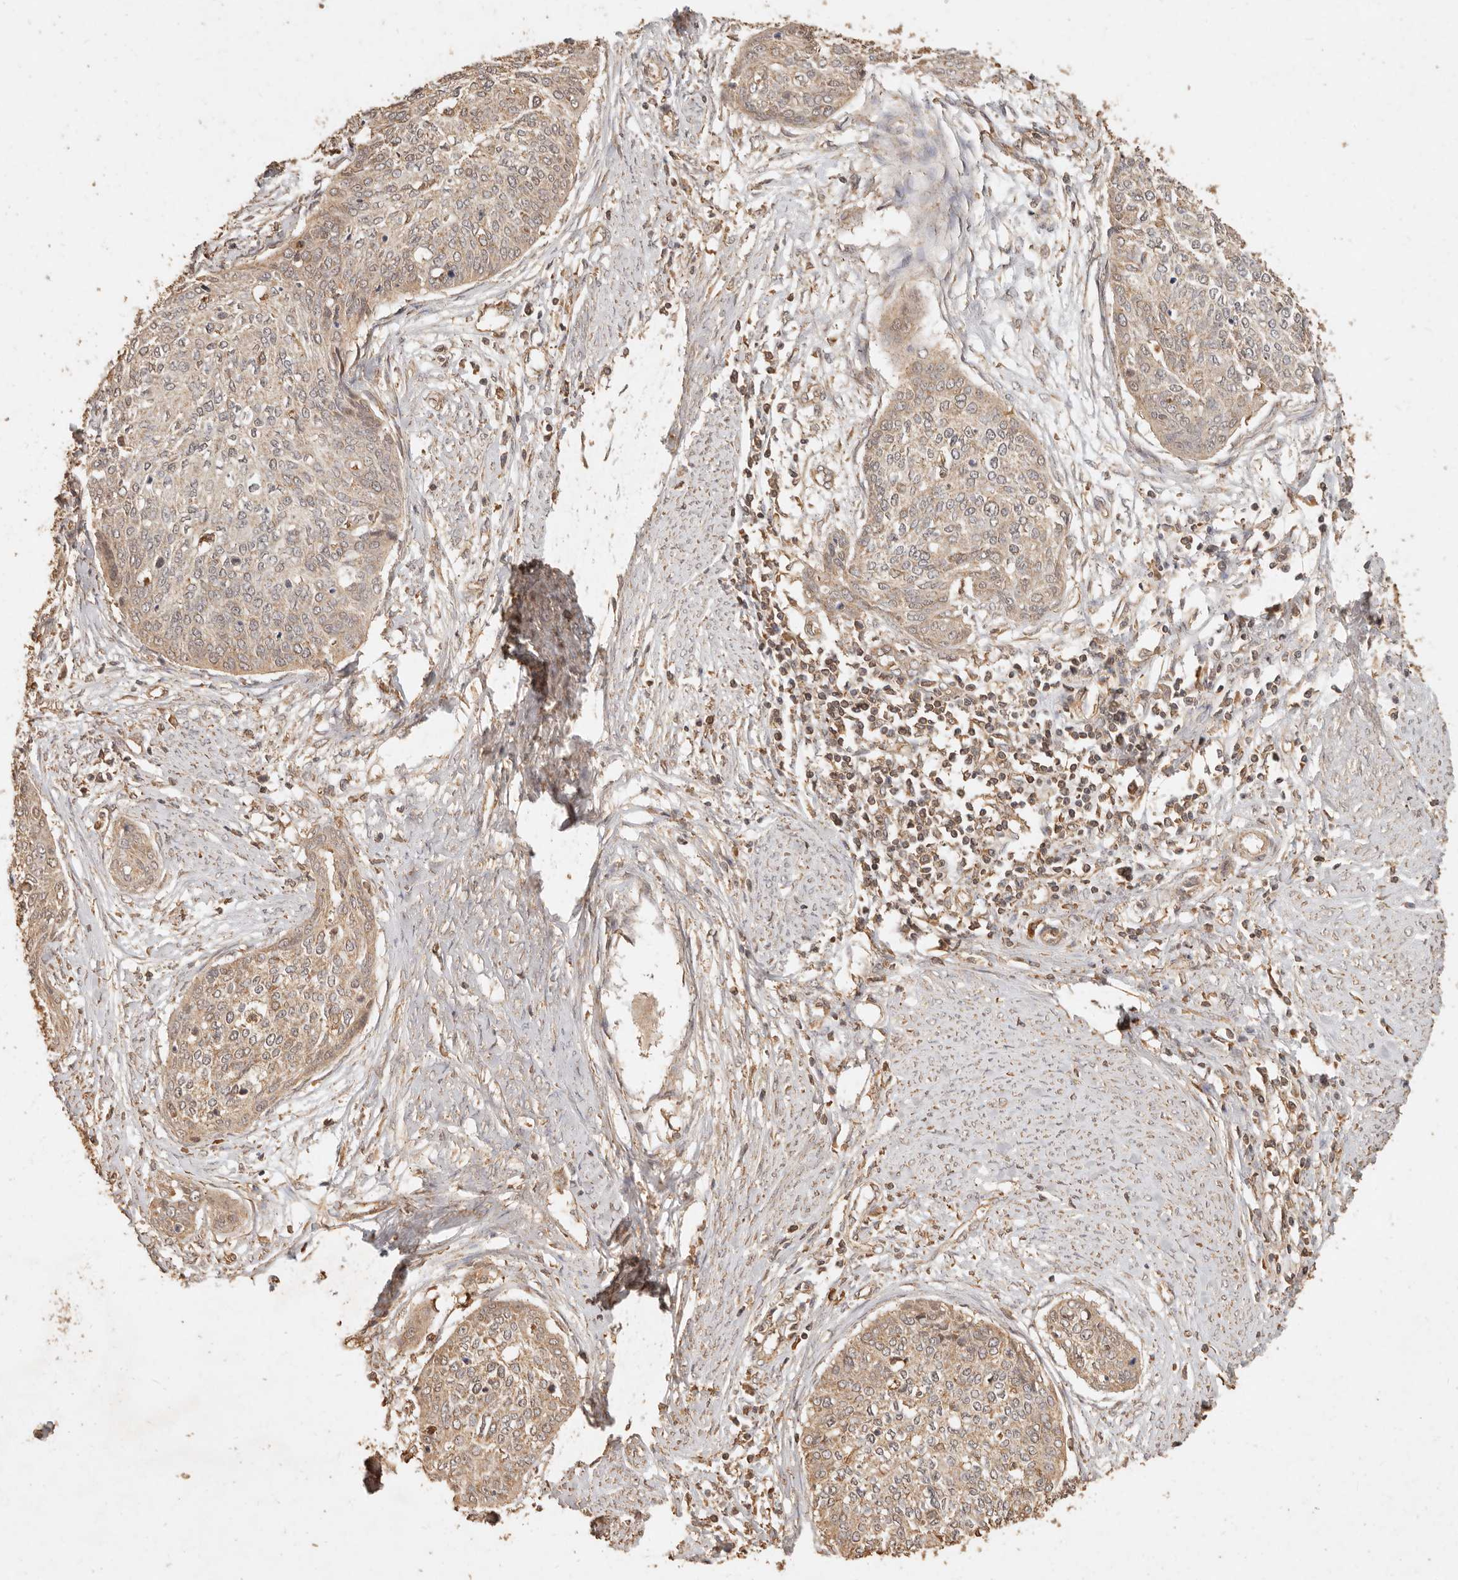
{"staining": {"intensity": "weak", "quantity": ">75%", "location": "cytoplasmic/membranous"}, "tissue": "cervical cancer", "cell_type": "Tumor cells", "image_type": "cancer", "snomed": [{"axis": "morphology", "description": "Squamous cell carcinoma, NOS"}, {"axis": "topography", "description": "Cervix"}], "caption": "Immunohistochemistry (IHC) micrograph of neoplastic tissue: cervical cancer (squamous cell carcinoma) stained using immunohistochemistry displays low levels of weak protein expression localized specifically in the cytoplasmic/membranous of tumor cells, appearing as a cytoplasmic/membranous brown color.", "gene": "FAM180B", "patient": {"sex": "female", "age": 37}}